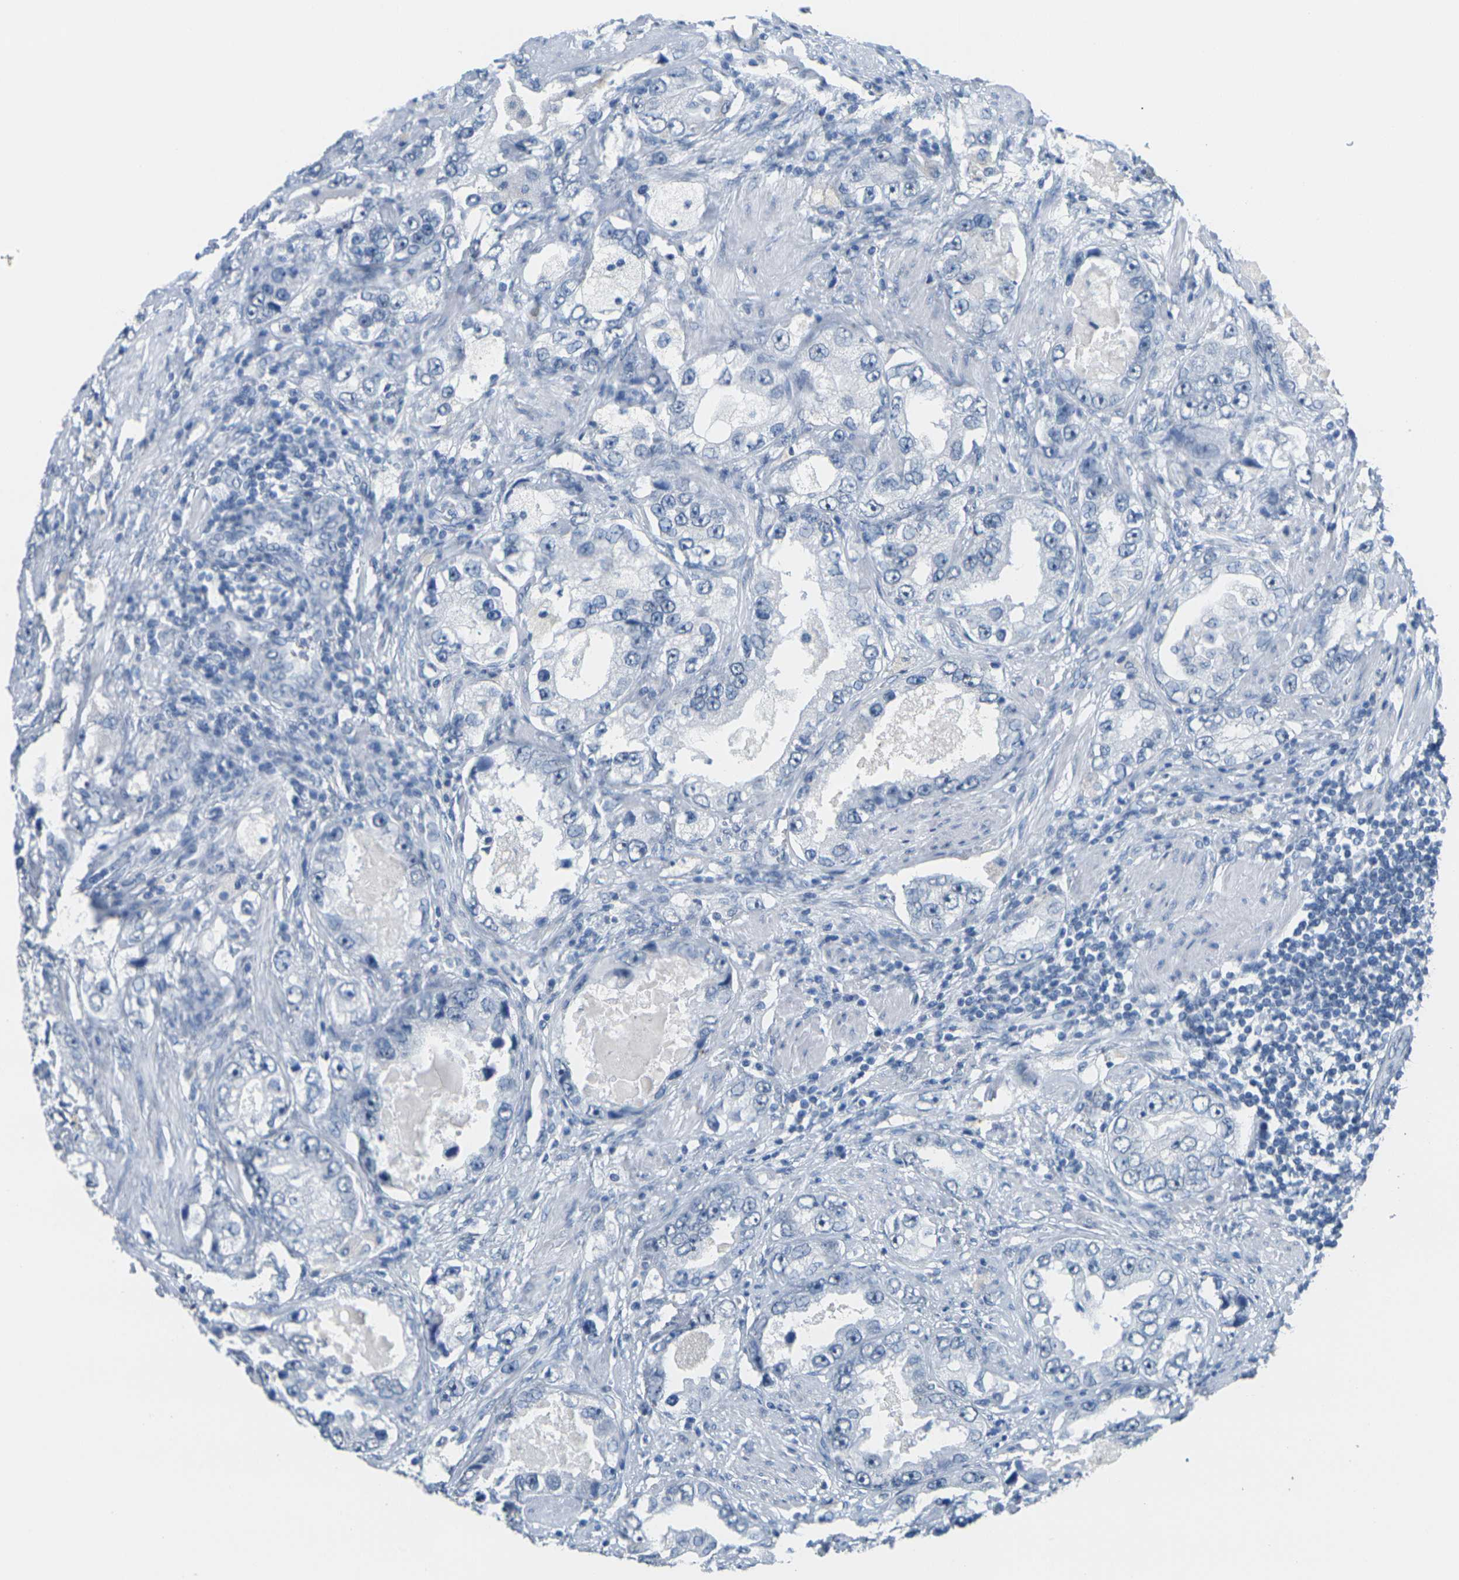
{"staining": {"intensity": "negative", "quantity": "none", "location": "none"}, "tissue": "prostate cancer", "cell_type": "Tumor cells", "image_type": "cancer", "snomed": [{"axis": "morphology", "description": "Adenocarcinoma, High grade"}, {"axis": "topography", "description": "Prostate"}], "caption": "DAB immunohistochemical staining of human prostate adenocarcinoma (high-grade) shows no significant staining in tumor cells. (Stains: DAB immunohistochemistry (IHC) with hematoxylin counter stain, Microscopy: brightfield microscopy at high magnification).", "gene": "CTAG1A", "patient": {"sex": "male", "age": 63}}